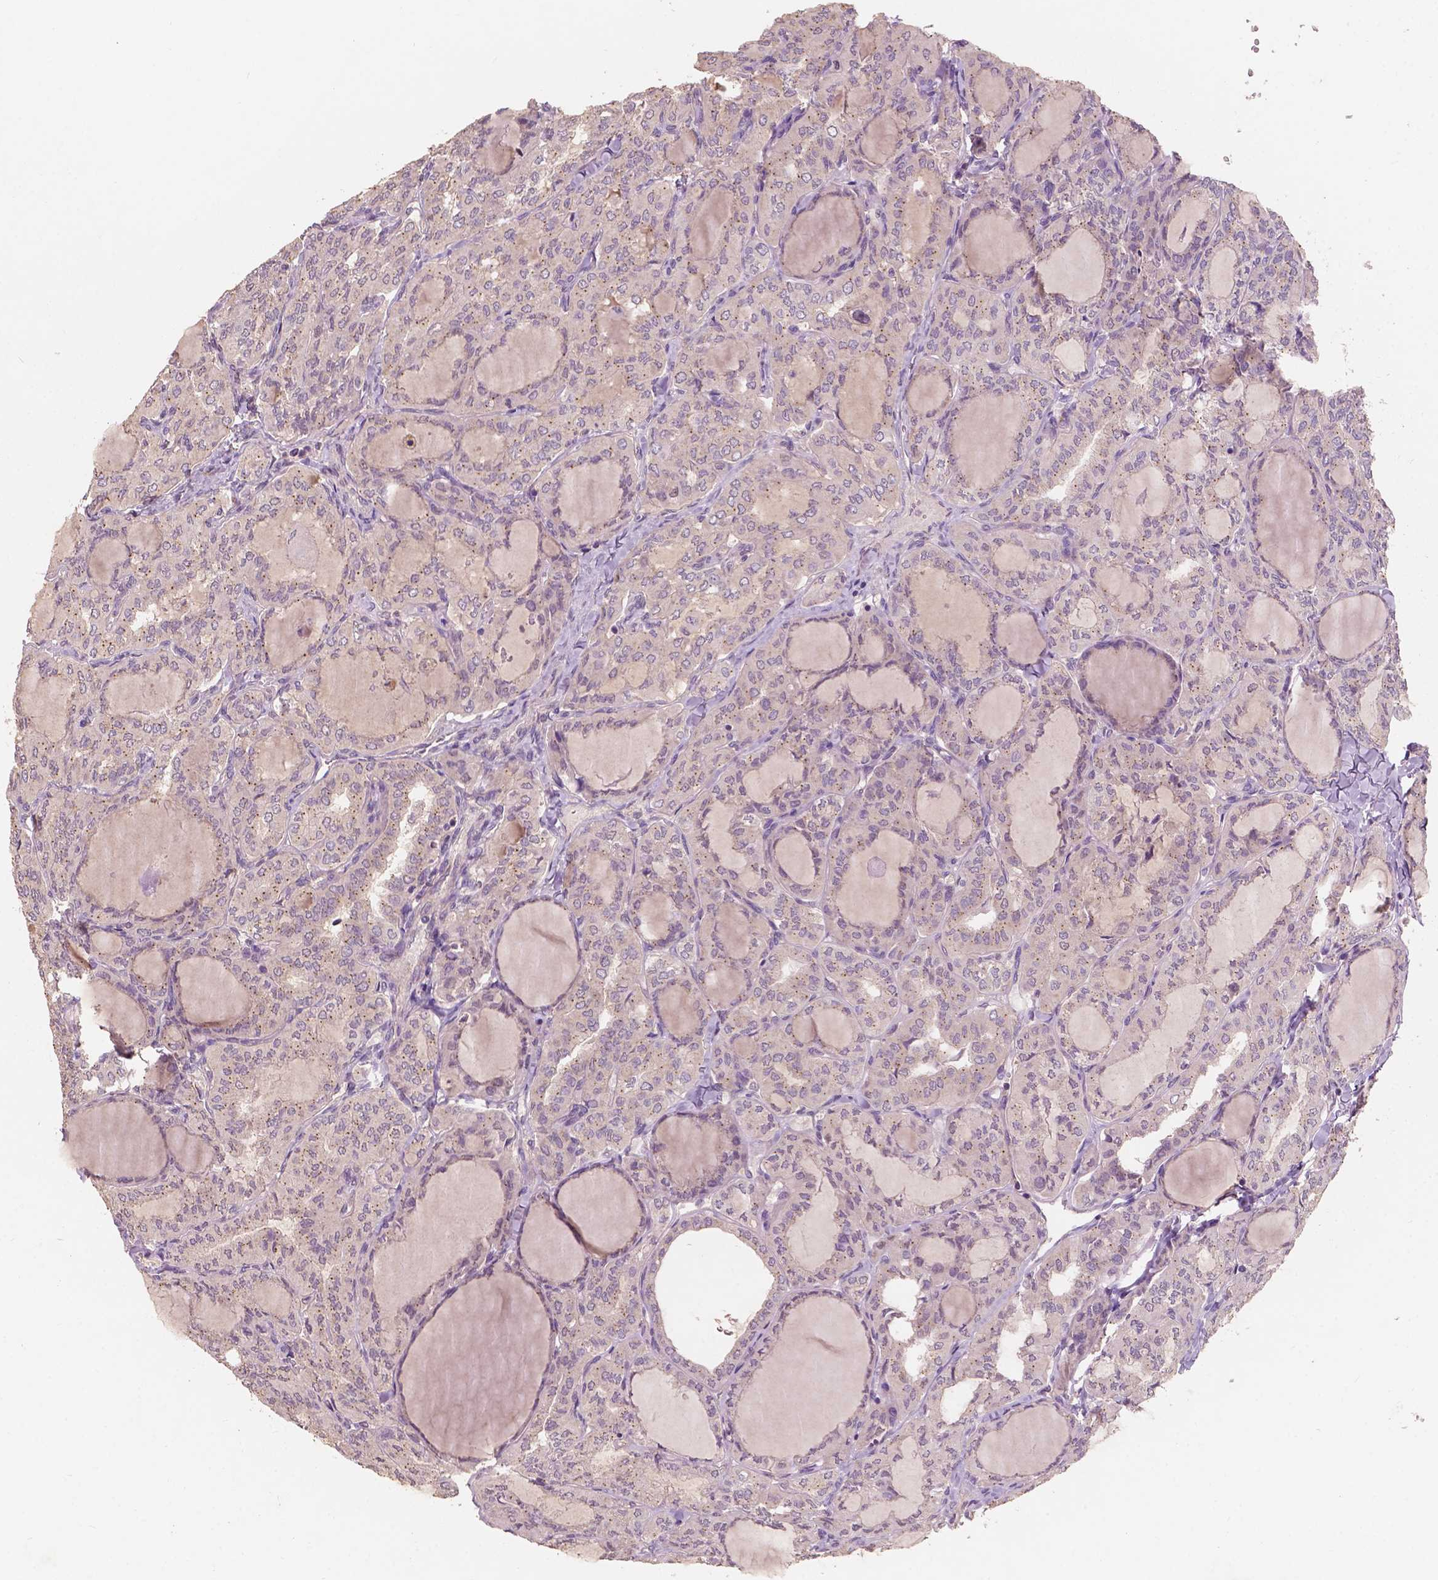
{"staining": {"intensity": "weak", "quantity": "25%-75%", "location": "cytoplasmic/membranous"}, "tissue": "thyroid cancer", "cell_type": "Tumor cells", "image_type": "cancer", "snomed": [{"axis": "morphology", "description": "Papillary adenocarcinoma, NOS"}, {"axis": "topography", "description": "Thyroid gland"}], "caption": "IHC micrograph of human thyroid cancer stained for a protein (brown), which displays low levels of weak cytoplasmic/membranous positivity in approximately 25%-75% of tumor cells.", "gene": "CHPT1", "patient": {"sex": "male", "age": 20}}